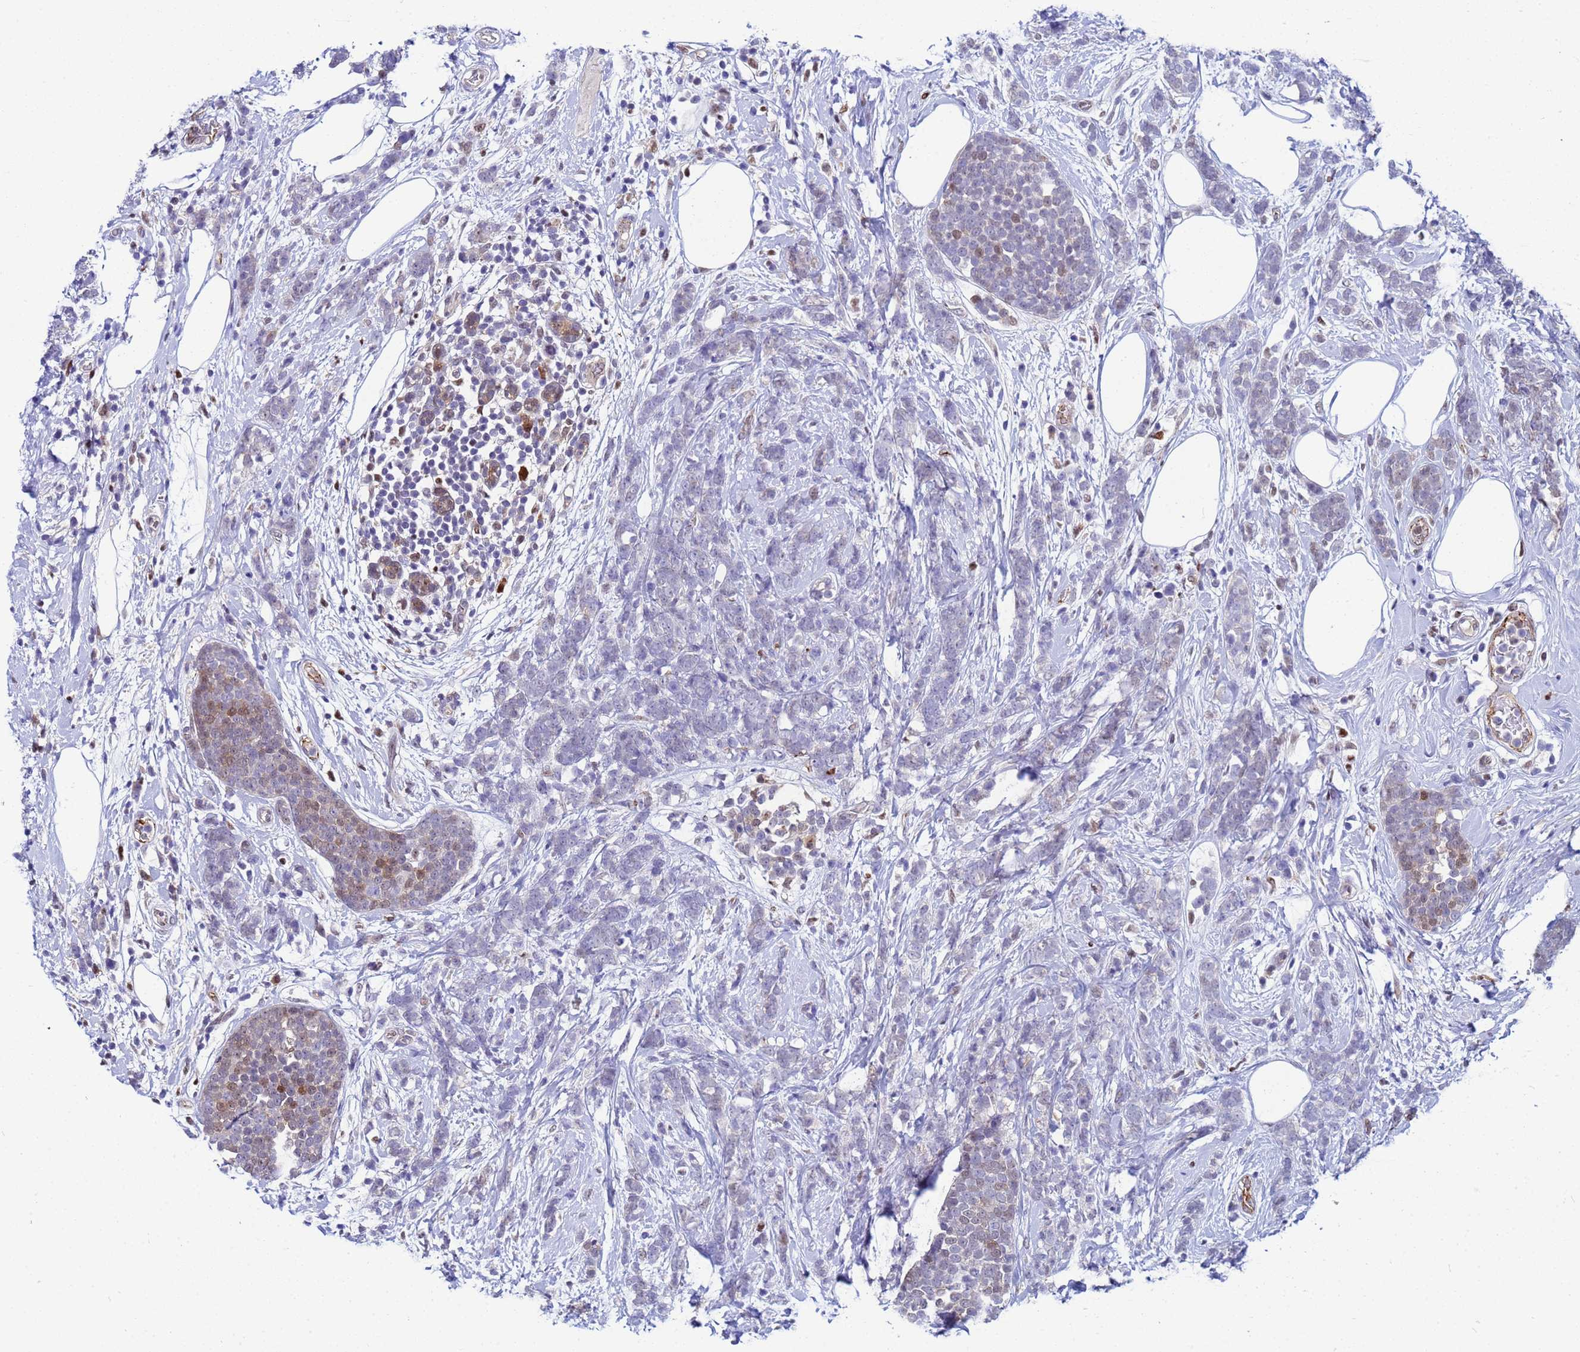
{"staining": {"intensity": "weak", "quantity": "<25%", "location": "cytoplasmic/membranous"}, "tissue": "breast cancer", "cell_type": "Tumor cells", "image_type": "cancer", "snomed": [{"axis": "morphology", "description": "Duct carcinoma"}, {"axis": "topography", "description": "Breast"}], "caption": "An immunohistochemistry (IHC) photomicrograph of breast cancer is shown. There is no staining in tumor cells of breast cancer.", "gene": "SLC25A37", "patient": {"sex": "female", "age": 75}}